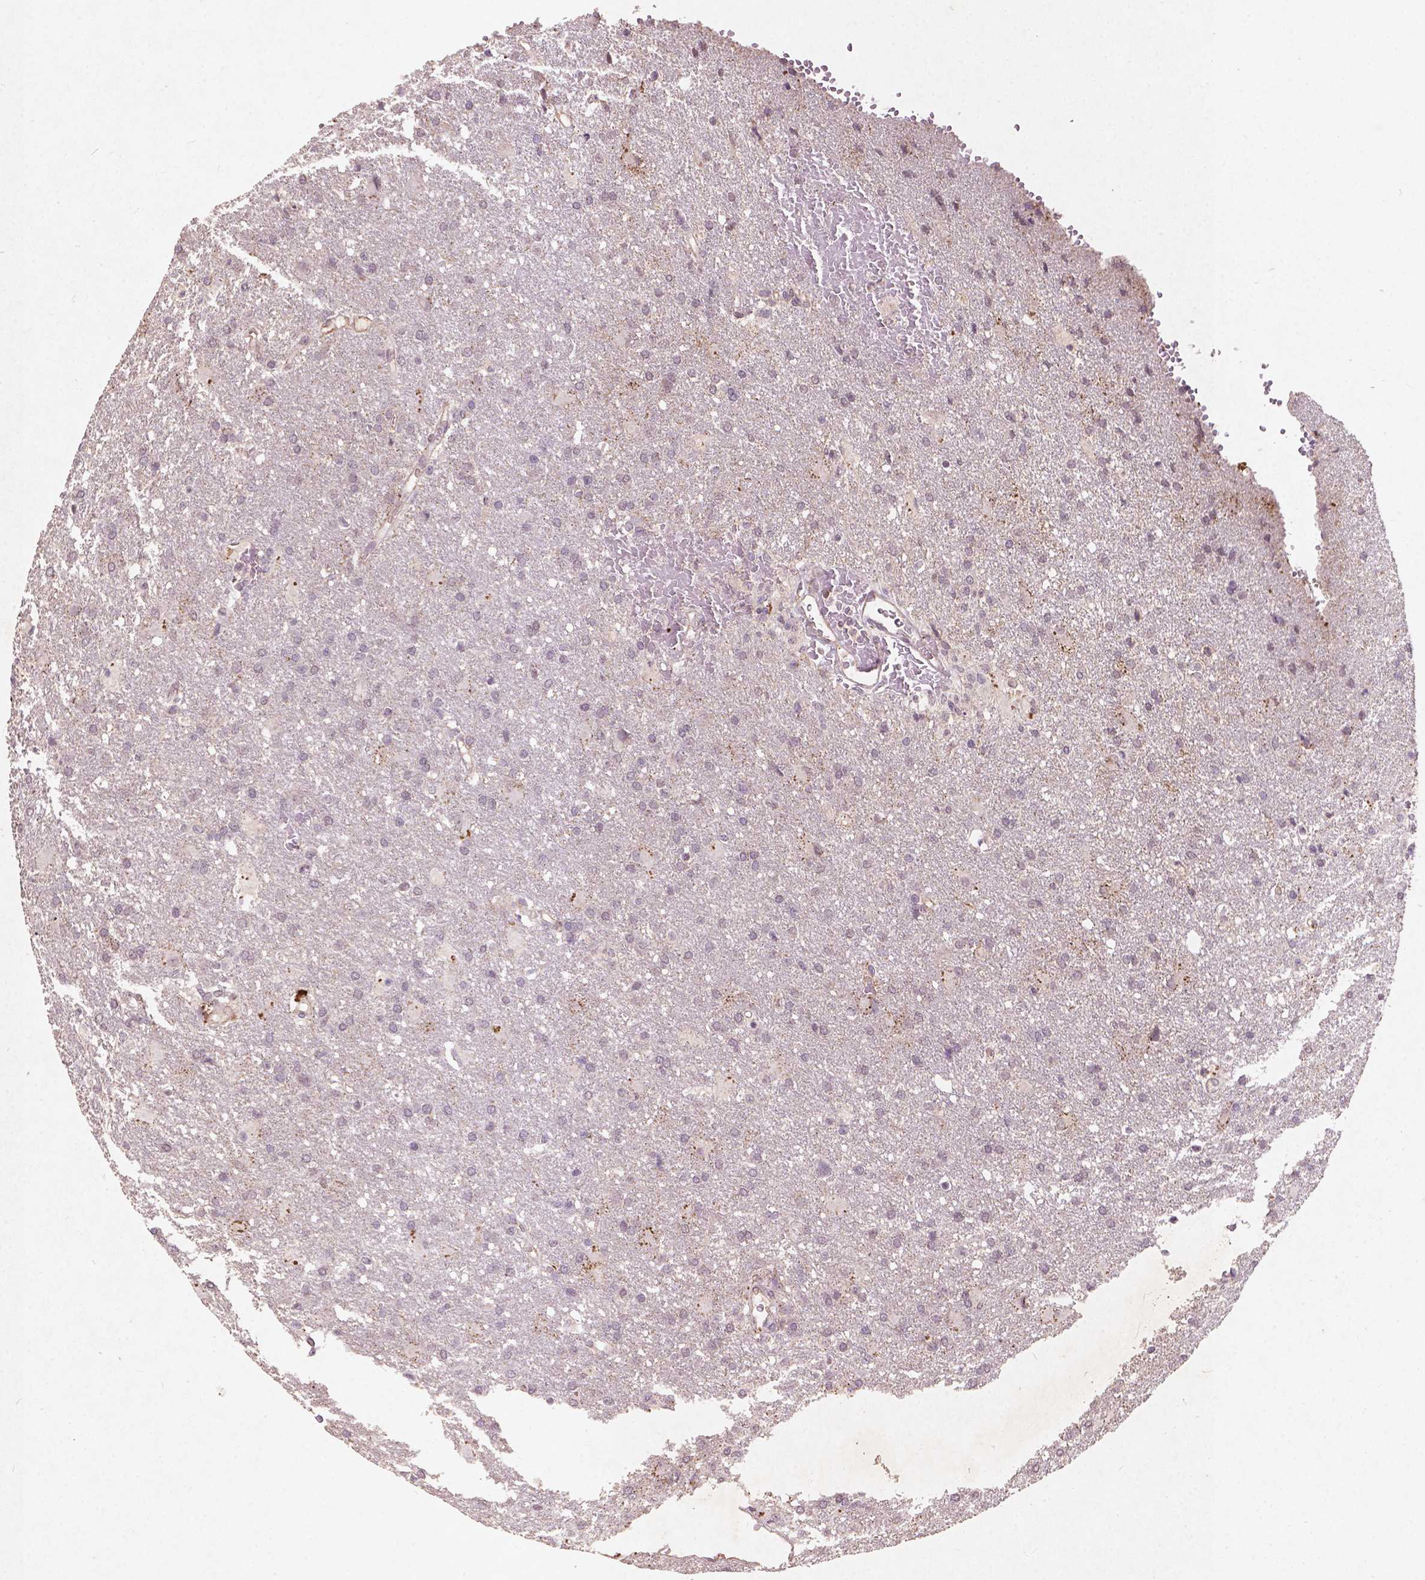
{"staining": {"intensity": "negative", "quantity": "none", "location": "none"}, "tissue": "glioma", "cell_type": "Tumor cells", "image_type": "cancer", "snomed": [{"axis": "morphology", "description": "Glioma, malignant, High grade"}, {"axis": "topography", "description": "Brain"}], "caption": "Immunohistochemistry of human glioma shows no positivity in tumor cells.", "gene": "SMAD2", "patient": {"sex": "male", "age": 68}}